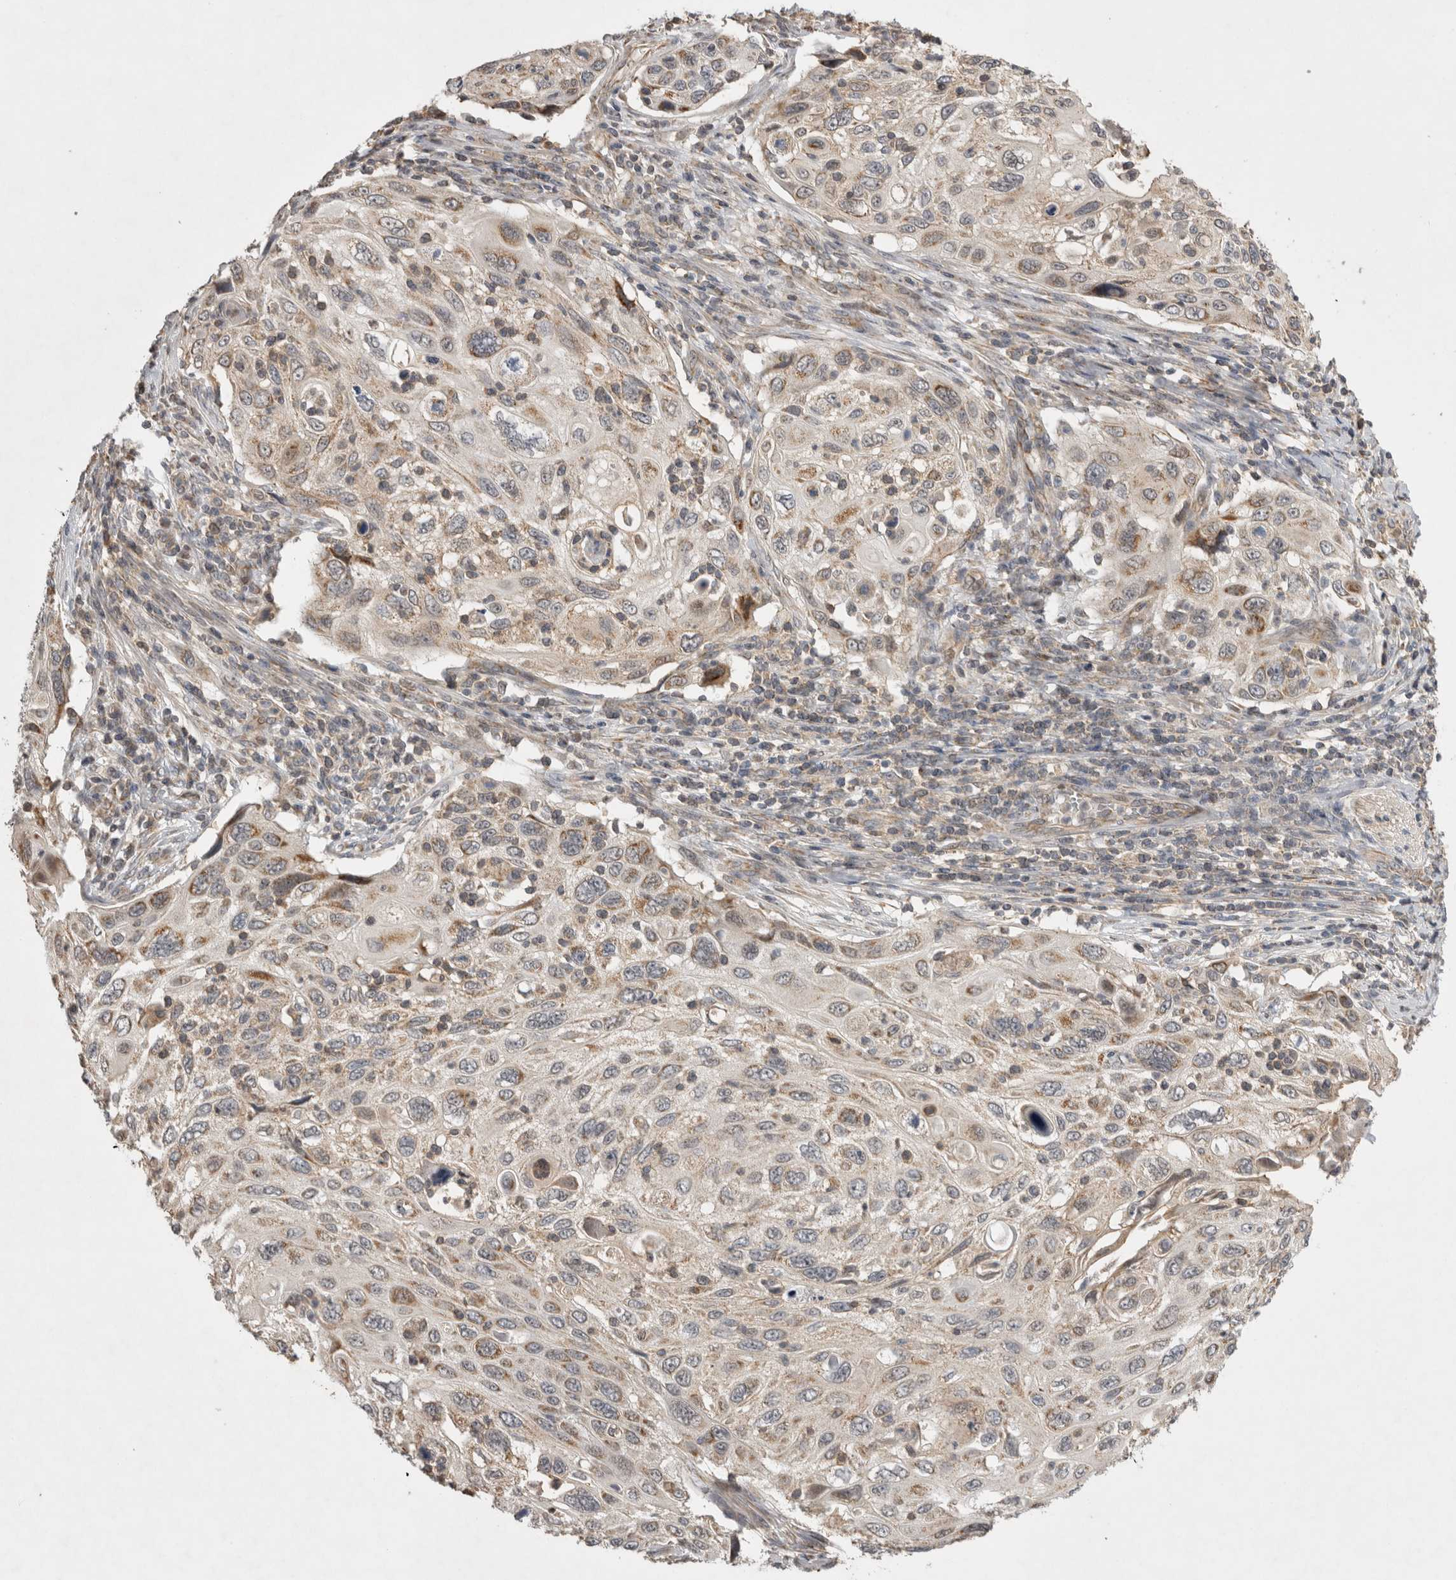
{"staining": {"intensity": "weak", "quantity": ">75%", "location": "cytoplasmic/membranous"}, "tissue": "cervical cancer", "cell_type": "Tumor cells", "image_type": "cancer", "snomed": [{"axis": "morphology", "description": "Squamous cell carcinoma, NOS"}, {"axis": "topography", "description": "Cervix"}], "caption": "Brown immunohistochemical staining in human cervical squamous cell carcinoma shows weak cytoplasmic/membranous positivity in approximately >75% of tumor cells.", "gene": "KCNIP1", "patient": {"sex": "female", "age": 70}}